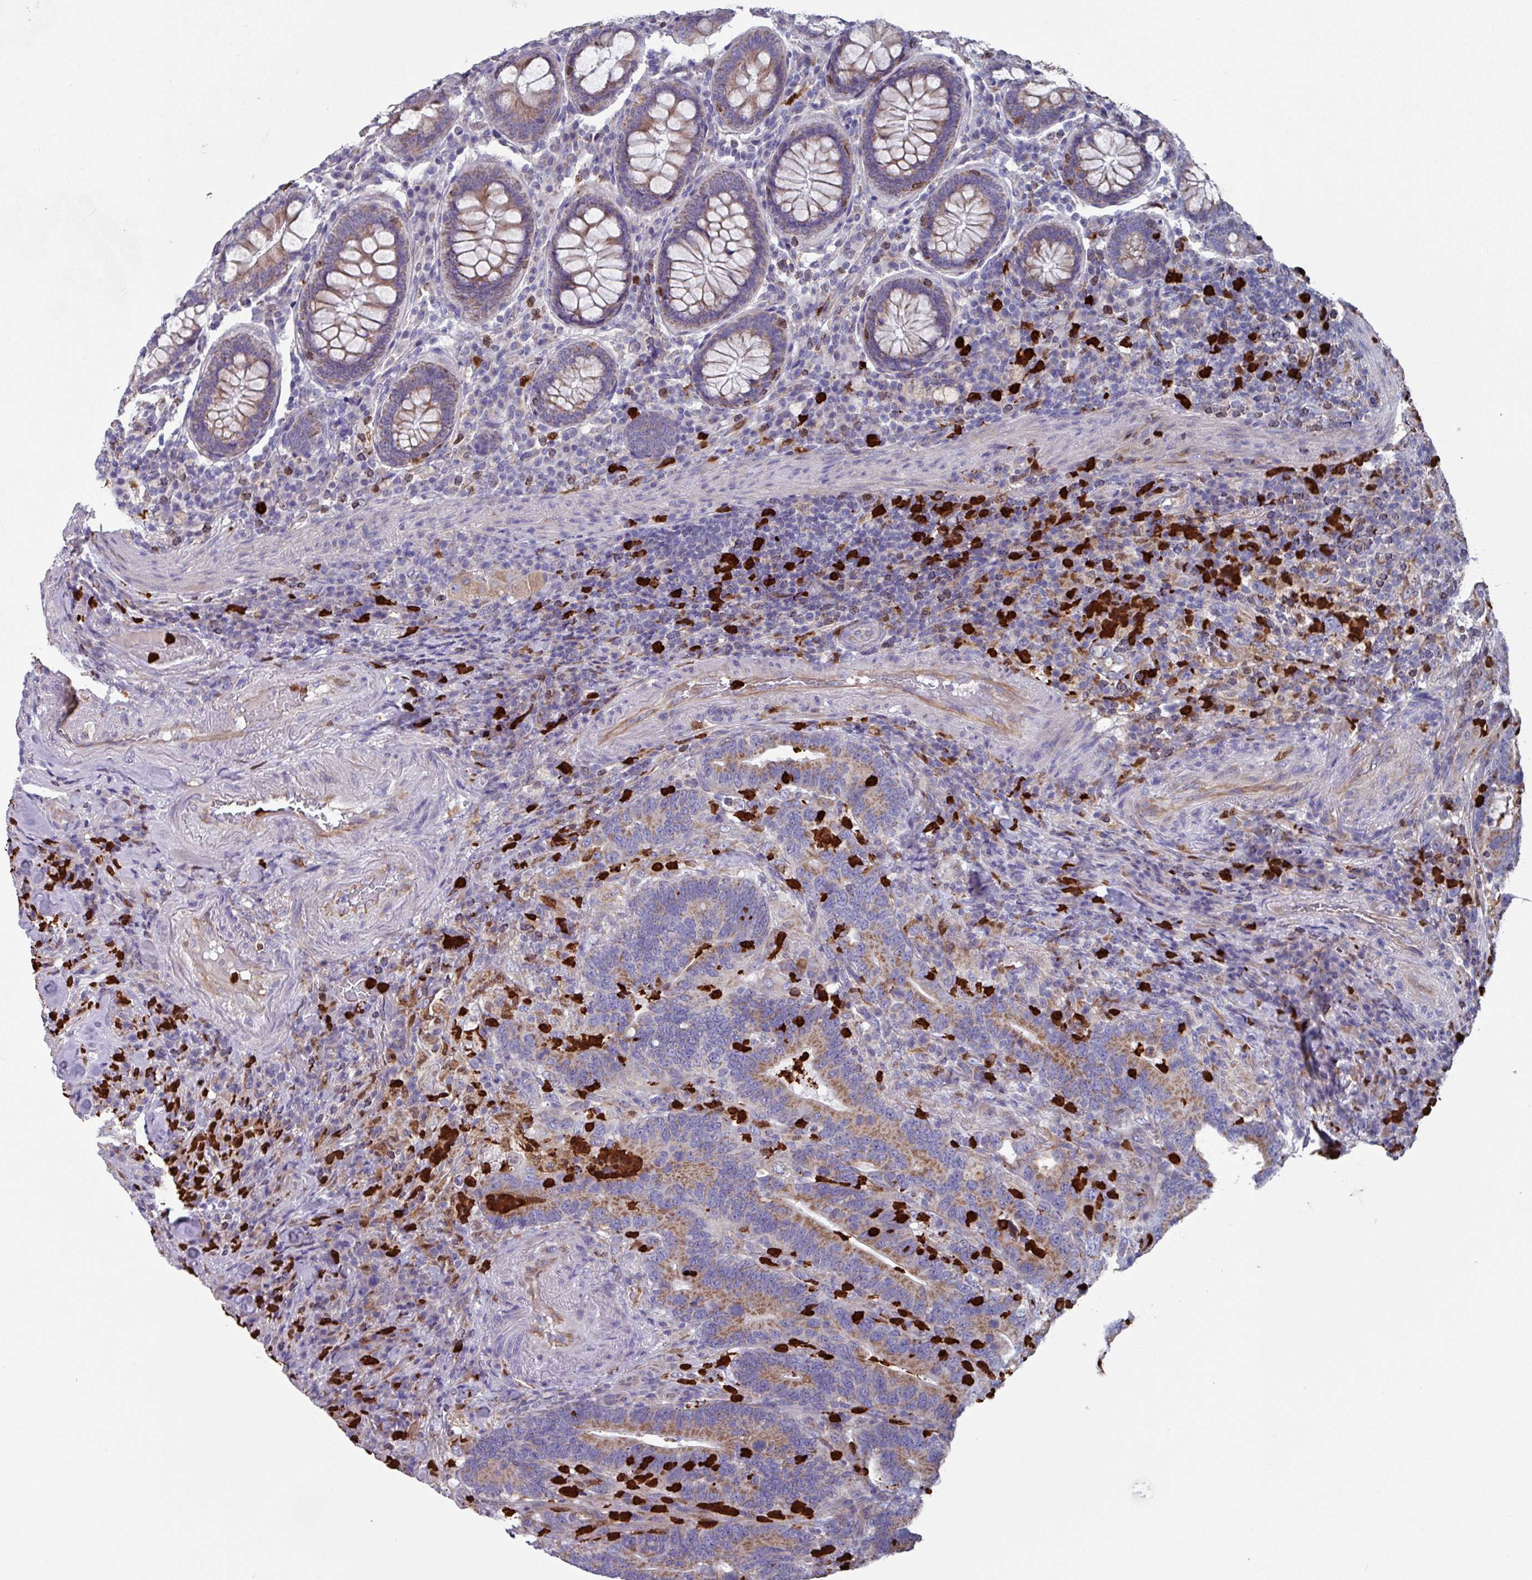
{"staining": {"intensity": "moderate", "quantity": "25%-75%", "location": "cytoplasmic/membranous"}, "tissue": "colorectal cancer", "cell_type": "Tumor cells", "image_type": "cancer", "snomed": [{"axis": "morphology", "description": "Adenocarcinoma, NOS"}, {"axis": "topography", "description": "Colon"}], "caption": "Immunohistochemical staining of colorectal cancer (adenocarcinoma) exhibits medium levels of moderate cytoplasmic/membranous expression in approximately 25%-75% of tumor cells.", "gene": "UQCC2", "patient": {"sex": "female", "age": 66}}